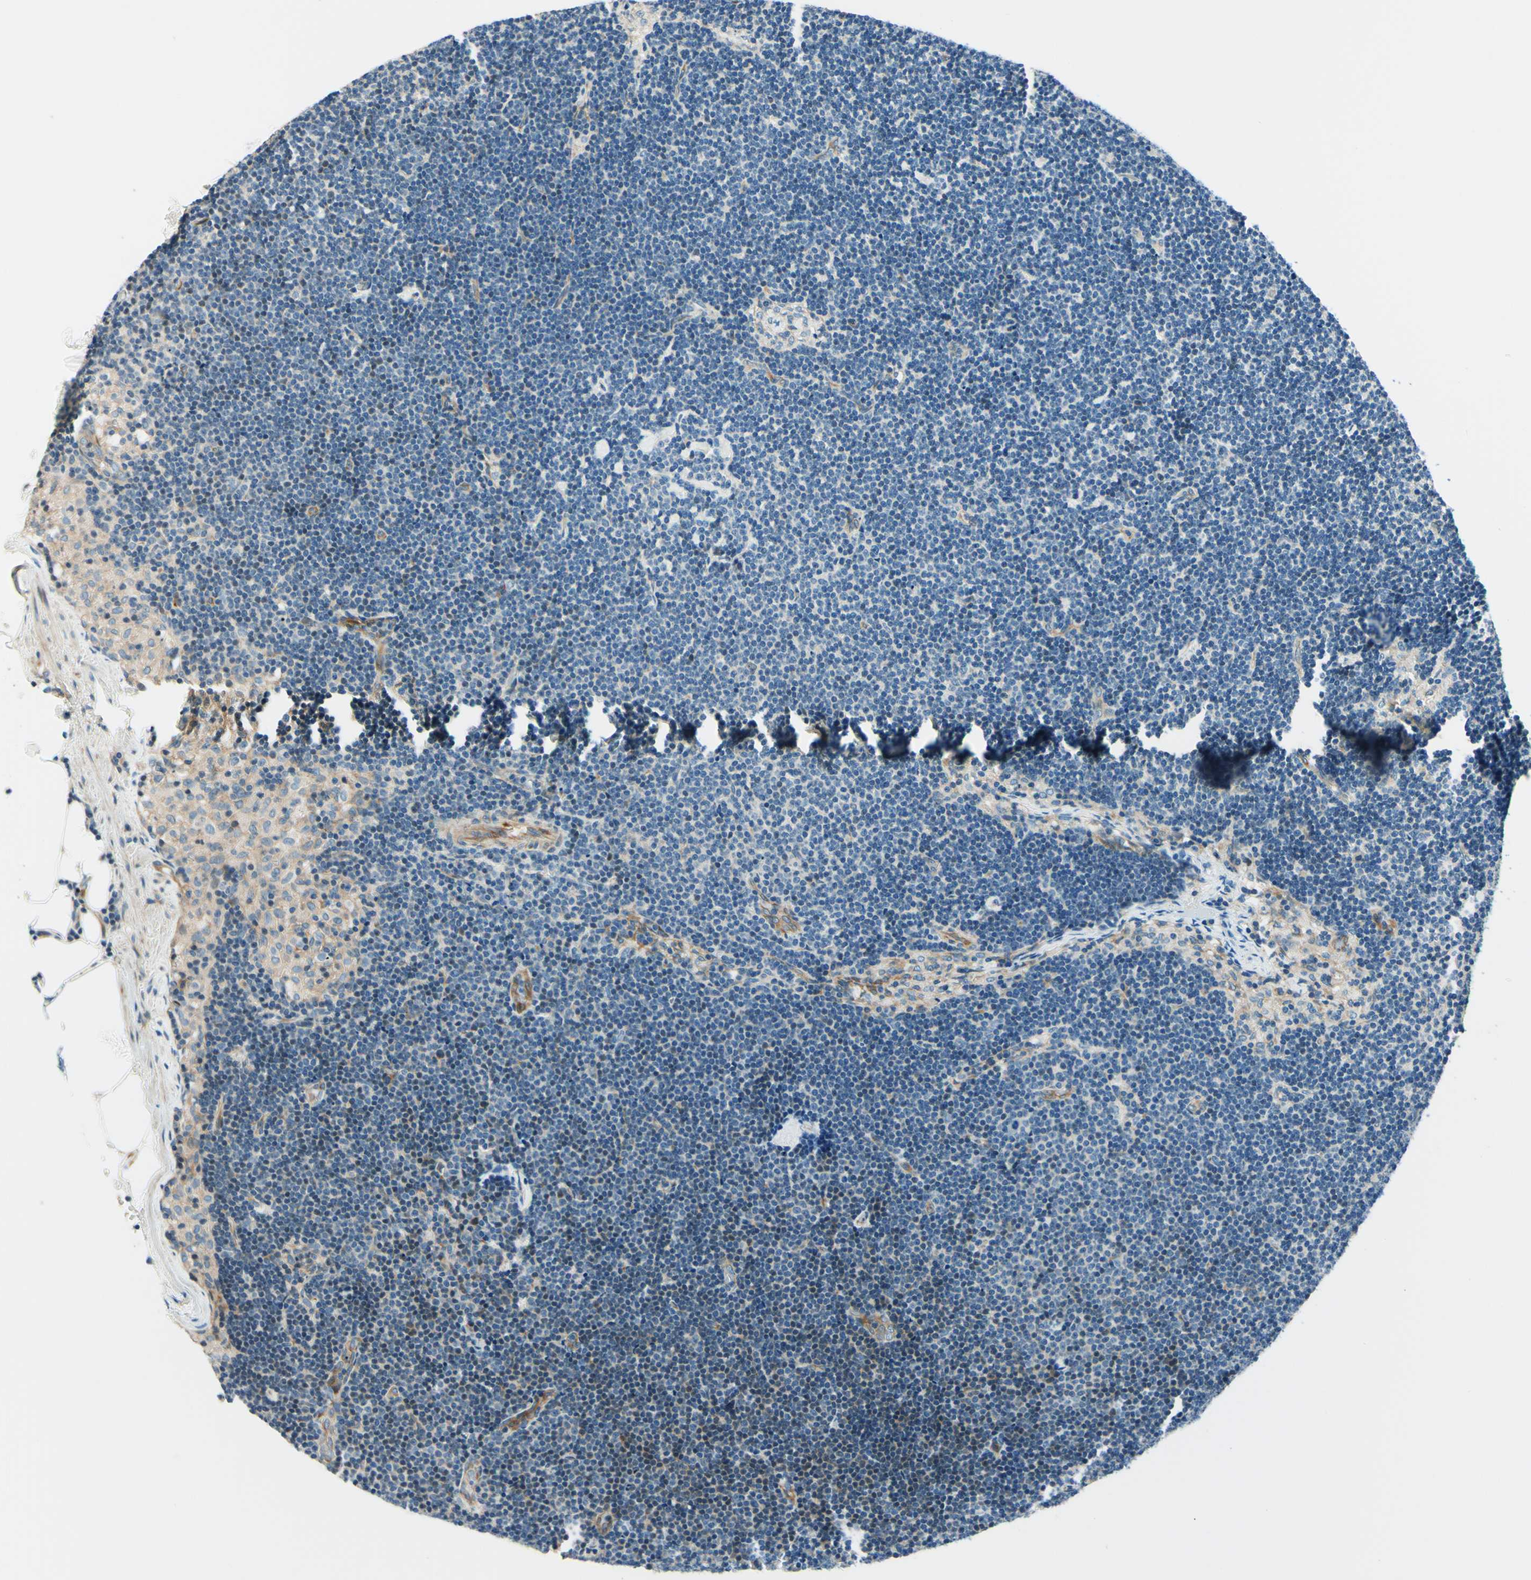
{"staining": {"intensity": "negative", "quantity": "none", "location": "none"}, "tissue": "lymph node", "cell_type": "Germinal center cells", "image_type": "normal", "snomed": [{"axis": "morphology", "description": "Normal tissue, NOS"}, {"axis": "topography", "description": "Lymph node"}], "caption": "There is no significant staining in germinal center cells of lymph node. Brightfield microscopy of immunohistochemistry stained with DAB (3,3'-diaminobenzidine) (brown) and hematoxylin (blue), captured at high magnification.", "gene": "TAOK2", "patient": {"sex": "male", "age": 63}}